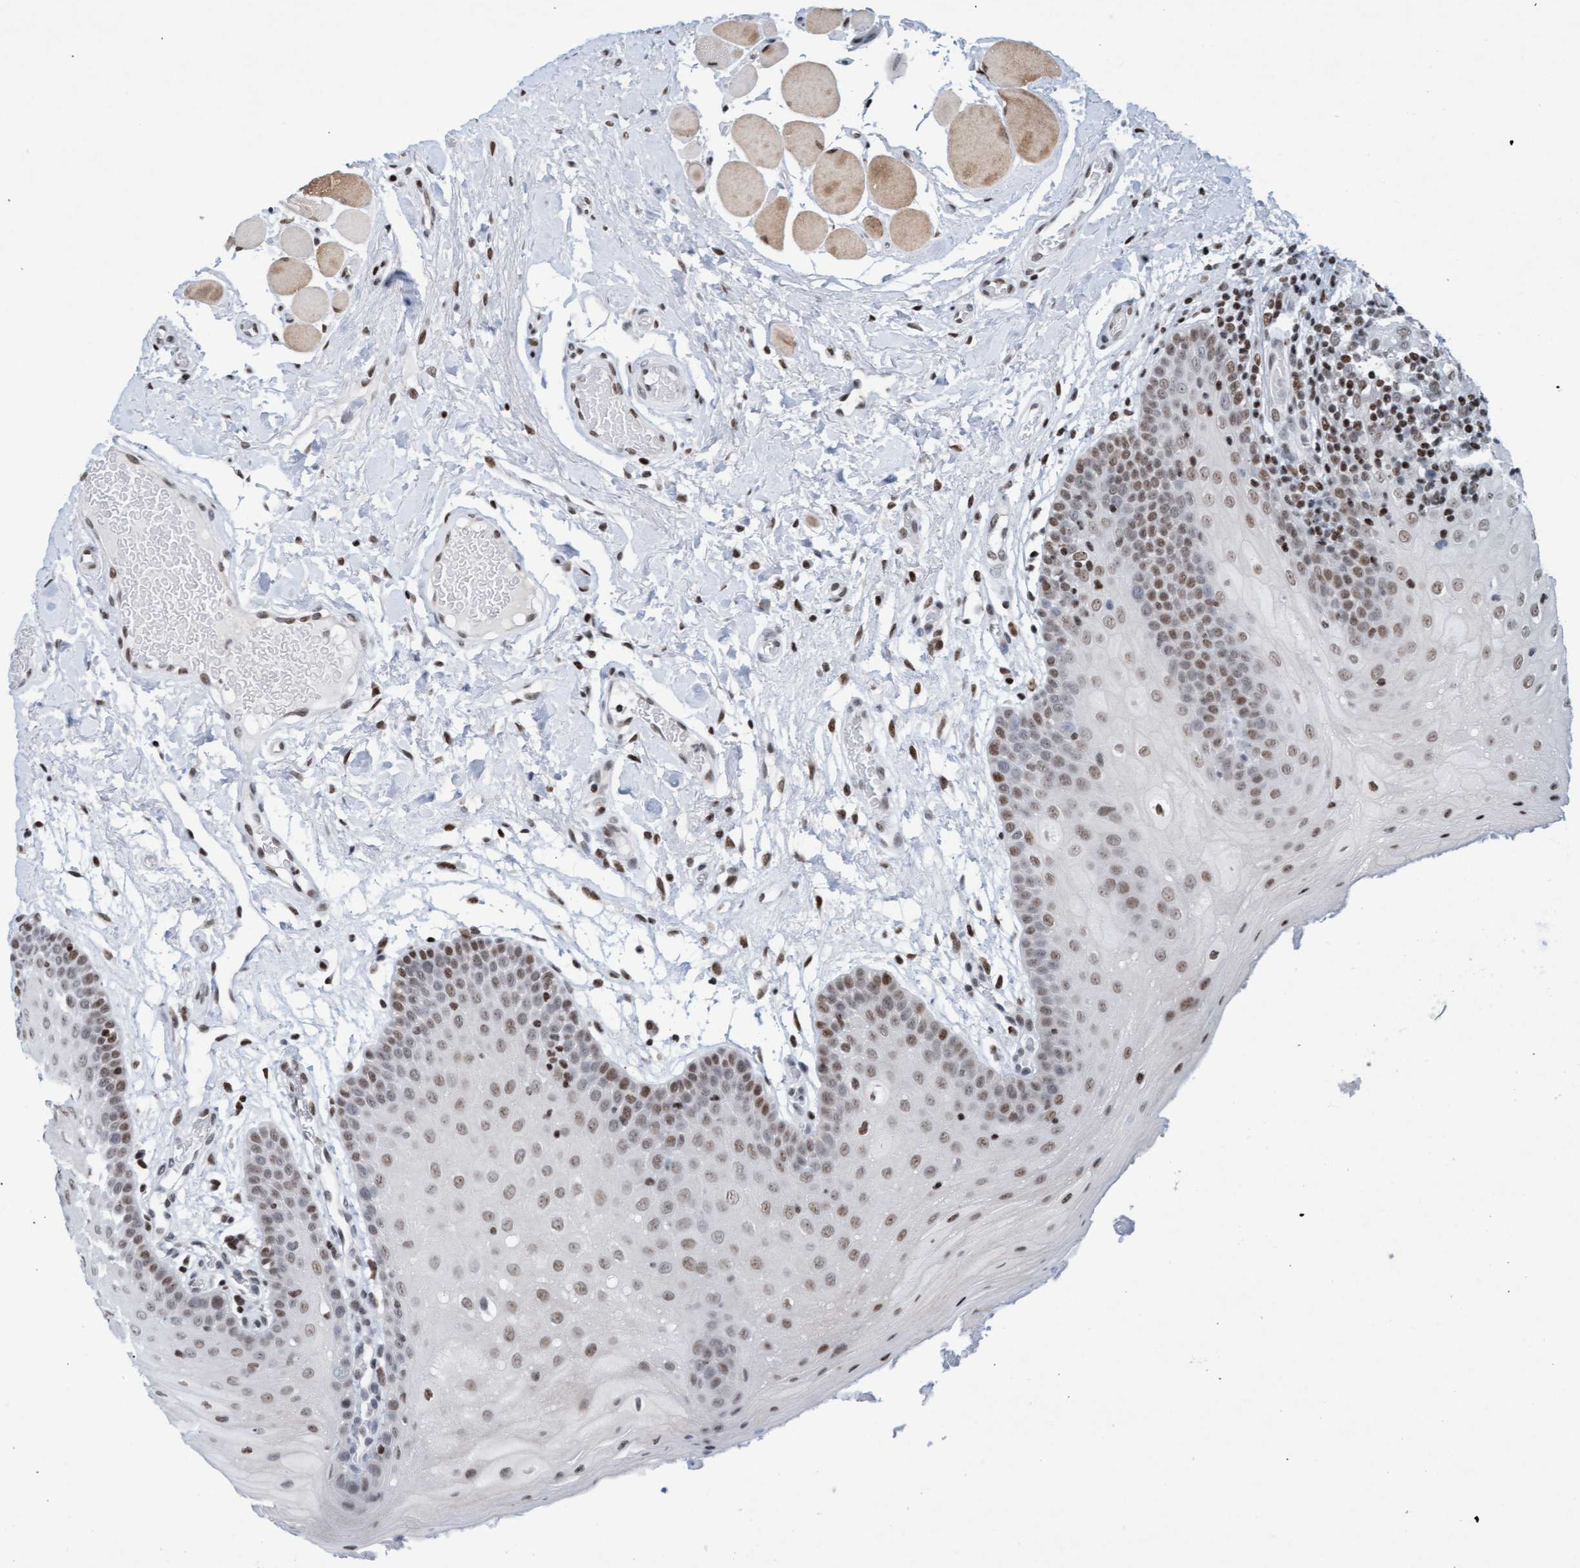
{"staining": {"intensity": "moderate", "quantity": ">75%", "location": "nuclear"}, "tissue": "oral mucosa", "cell_type": "Squamous epithelial cells", "image_type": "normal", "snomed": [{"axis": "morphology", "description": "Normal tissue, NOS"}, {"axis": "morphology", "description": "Squamous cell carcinoma, NOS"}, {"axis": "topography", "description": "Oral tissue"}, {"axis": "topography", "description": "Head-Neck"}], "caption": "Immunohistochemical staining of normal oral mucosa displays >75% levels of moderate nuclear protein expression in about >75% of squamous epithelial cells.", "gene": "GLRX2", "patient": {"sex": "male", "age": 71}}